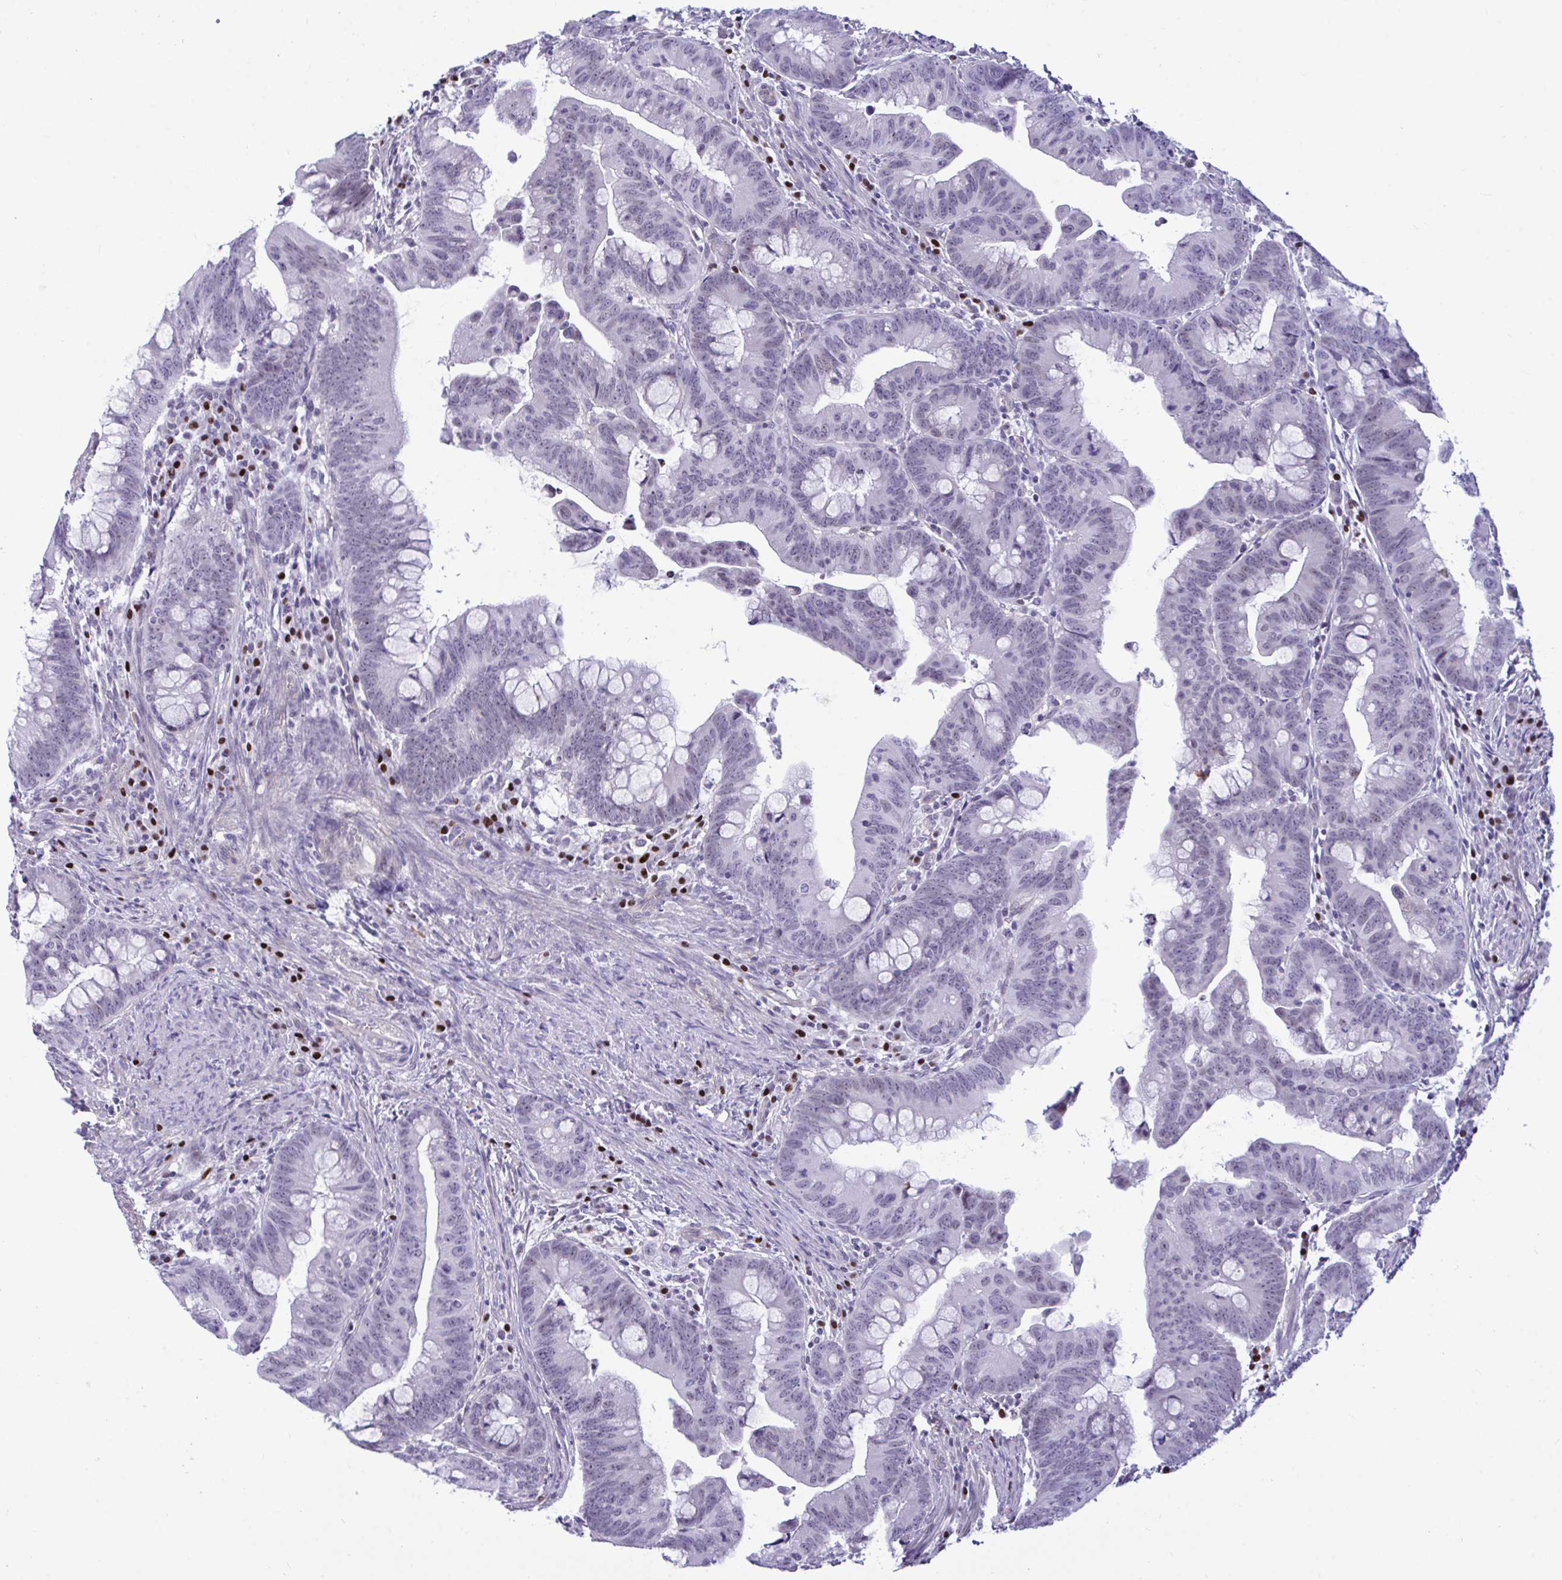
{"staining": {"intensity": "negative", "quantity": "none", "location": "none"}, "tissue": "colorectal cancer", "cell_type": "Tumor cells", "image_type": "cancer", "snomed": [{"axis": "morphology", "description": "Adenocarcinoma, NOS"}, {"axis": "topography", "description": "Colon"}], "caption": "This is an IHC photomicrograph of colorectal cancer (adenocarcinoma). There is no expression in tumor cells.", "gene": "SLC25A51", "patient": {"sex": "male", "age": 62}}